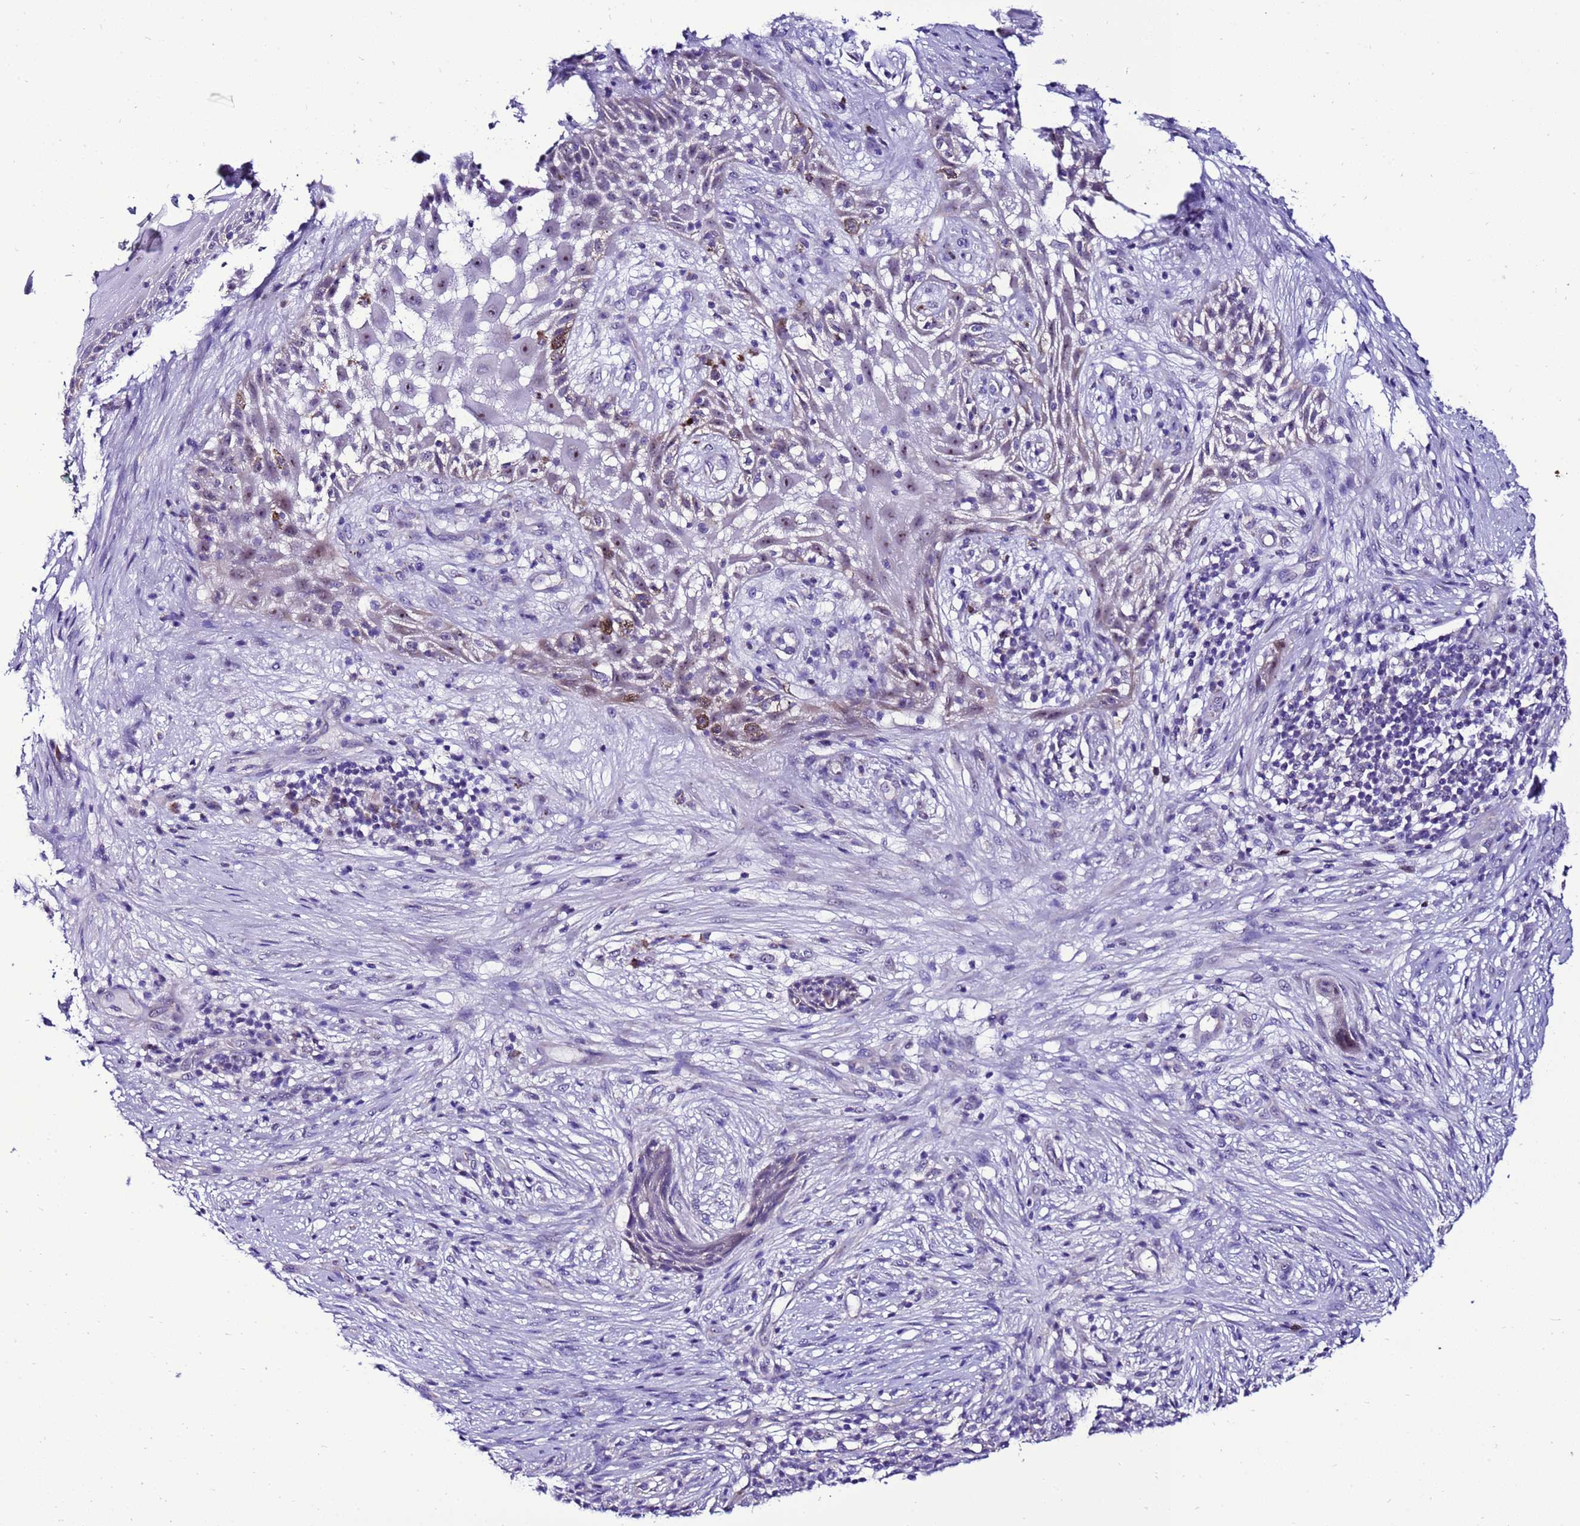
{"staining": {"intensity": "moderate", "quantity": "<25%", "location": "cytoplasmic/membranous"}, "tissue": "skin cancer", "cell_type": "Tumor cells", "image_type": "cancer", "snomed": [{"axis": "morphology", "description": "Basal cell carcinoma"}, {"axis": "topography", "description": "Skin"}], "caption": "Tumor cells display low levels of moderate cytoplasmic/membranous staining in approximately <25% of cells in human skin basal cell carcinoma. The staining was performed using DAB, with brown indicating positive protein expression. Nuclei are stained blue with hematoxylin.", "gene": "DPH6", "patient": {"sex": "female", "age": 65}}